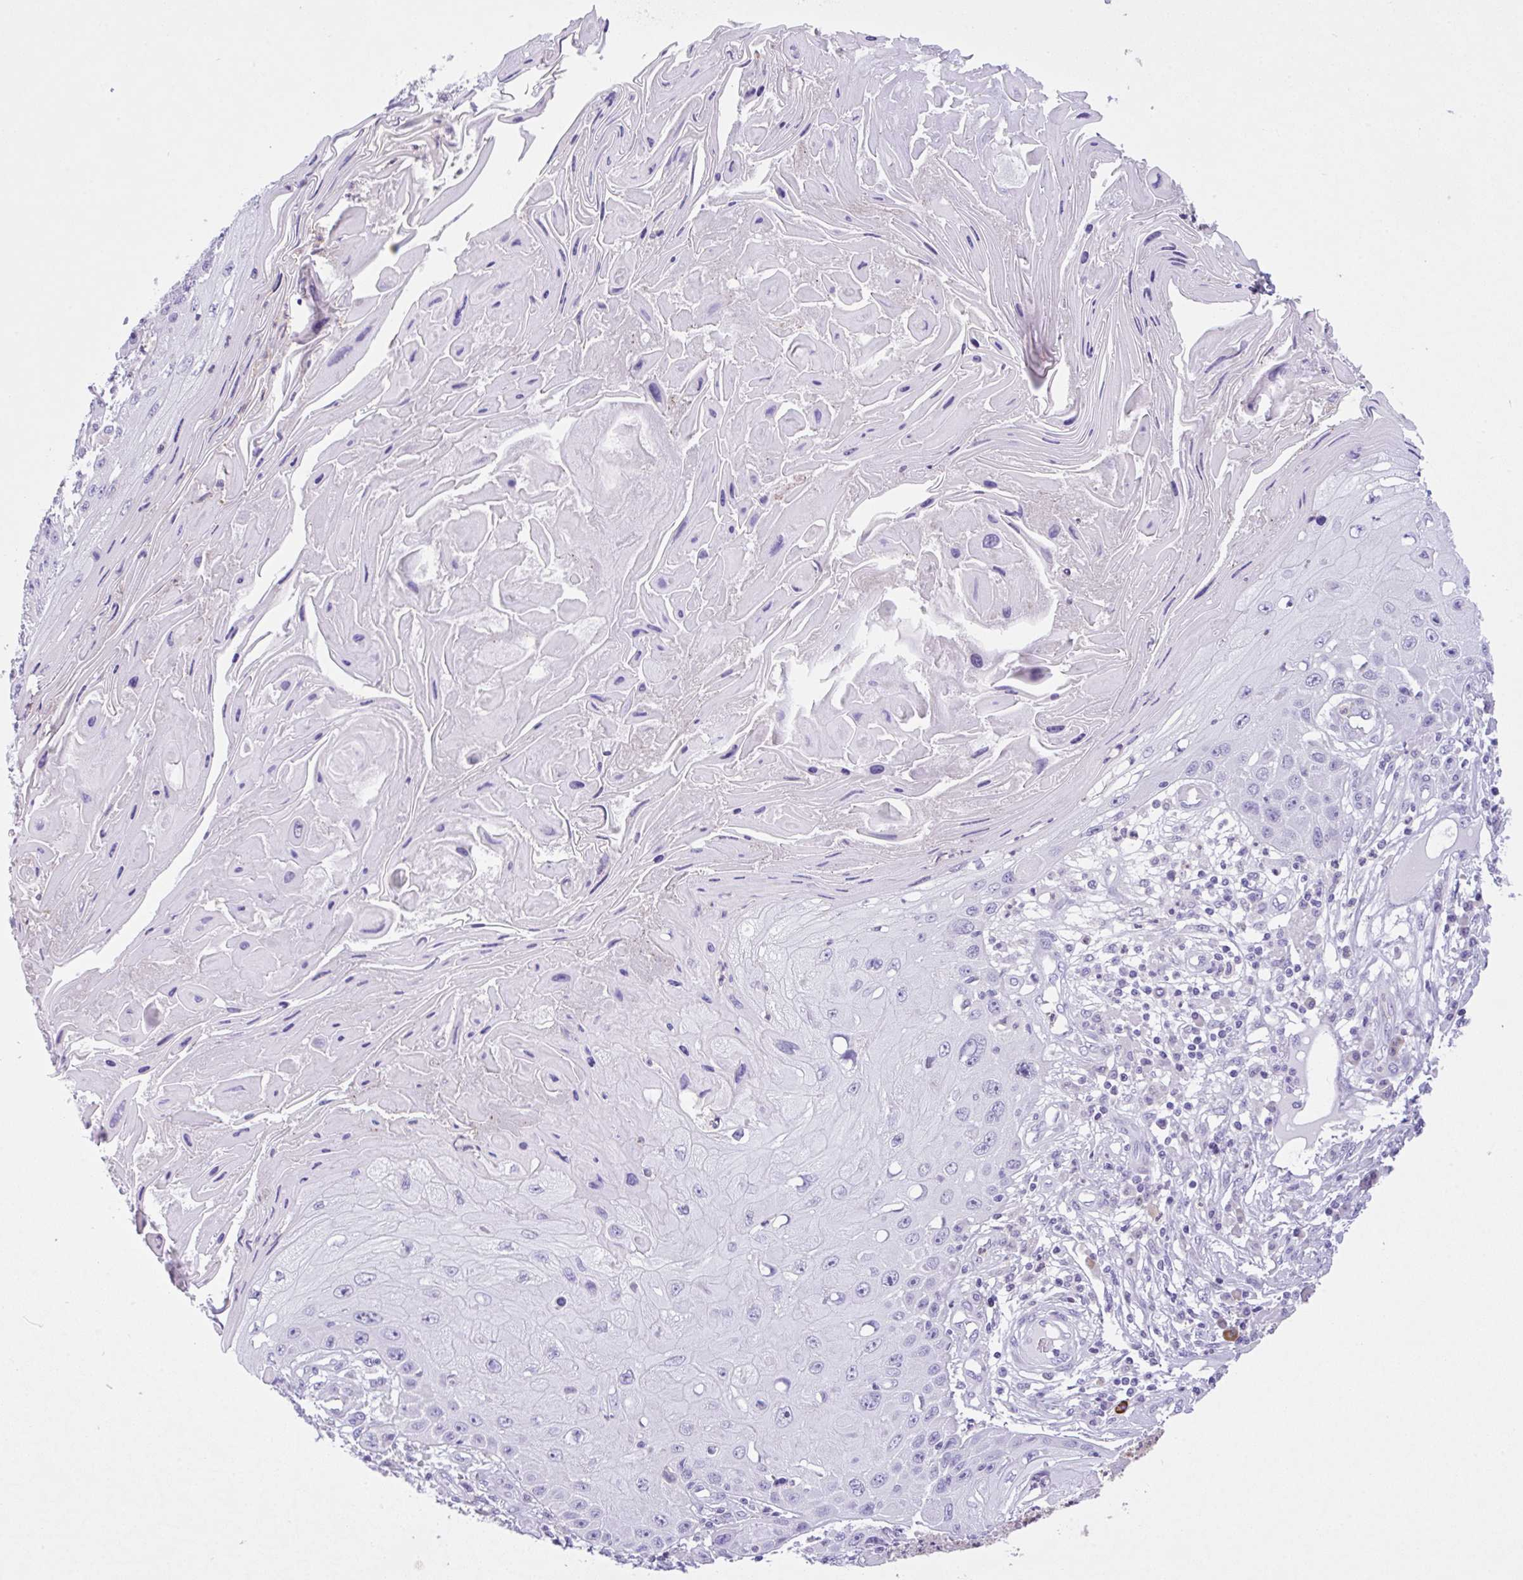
{"staining": {"intensity": "negative", "quantity": "none", "location": "none"}, "tissue": "skin cancer", "cell_type": "Tumor cells", "image_type": "cancer", "snomed": [{"axis": "morphology", "description": "Squamous cell carcinoma, NOS"}, {"axis": "topography", "description": "Skin"}, {"axis": "topography", "description": "Vulva"}], "caption": "Histopathology image shows no significant protein staining in tumor cells of skin squamous cell carcinoma.", "gene": "NCF1", "patient": {"sex": "female", "age": 44}}